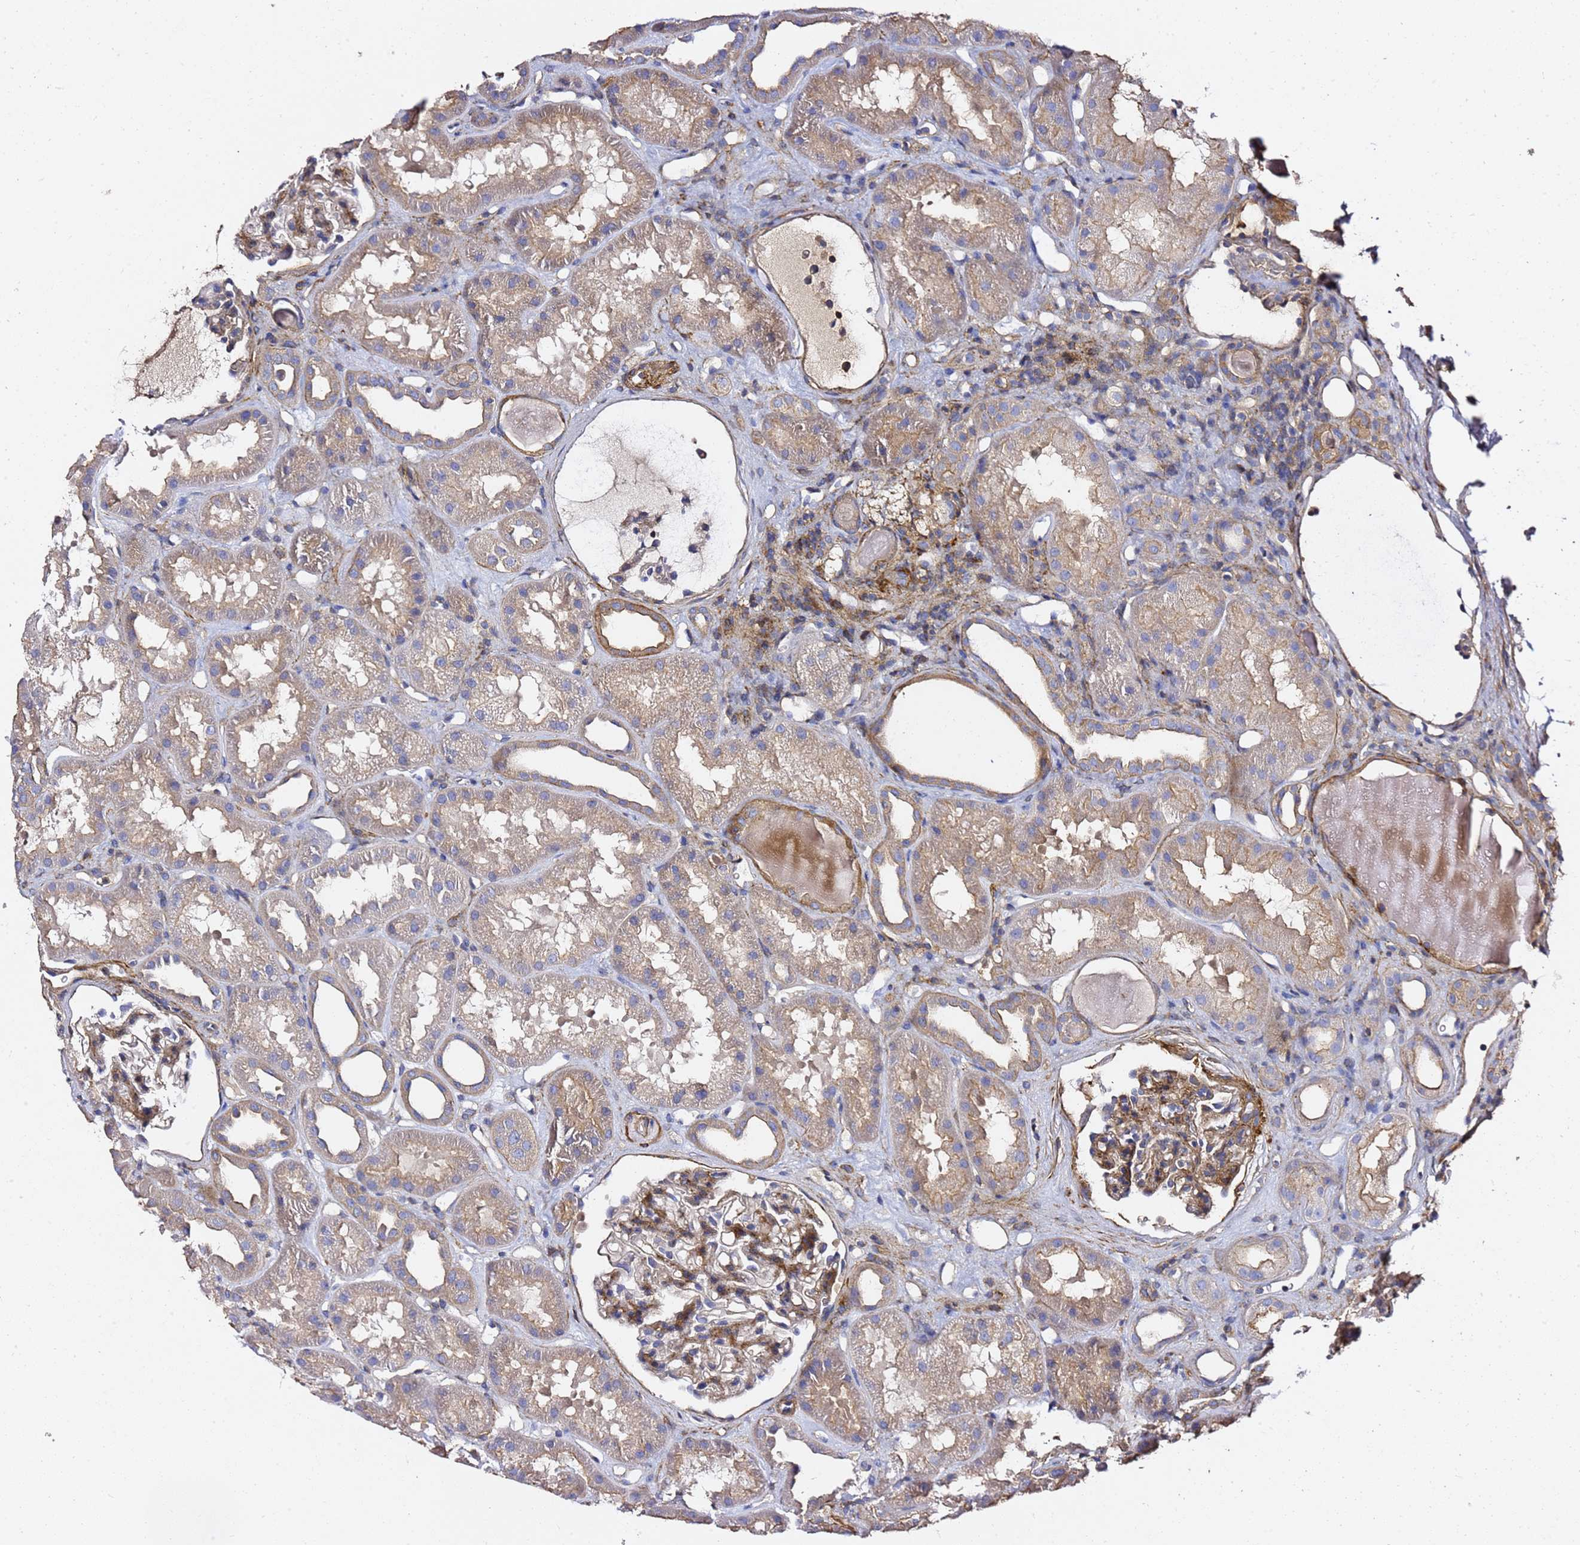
{"staining": {"intensity": "moderate", "quantity": "25%-75%", "location": "cytoplasmic/membranous"}, "tissue": "kidney", "cell_type": "Cells in glomeruli", "image_type": "normal", "snomed": [{"axis": "morphology", "description": "Normal tissue, NOS"}, {"axis": "topography", "description": "Kidney"}], "caption": "Kidney stained with DAB (3,3'-diaminobenzidine) immunohistochemistry (IHC) reveals medium levels of moderate cytoplasmic/membranous staining in approximately 25%-75% of cells in glomeruli. The staining was performed using DAB (3,3'-diaminobenzidine) to visualize the protein expression in brown, while the nuclei were stained in blue with hematoxylin (Magnification: 20x).", "gene": "ZFP36L2", "patient": {"sex": "male", "age": 61}}